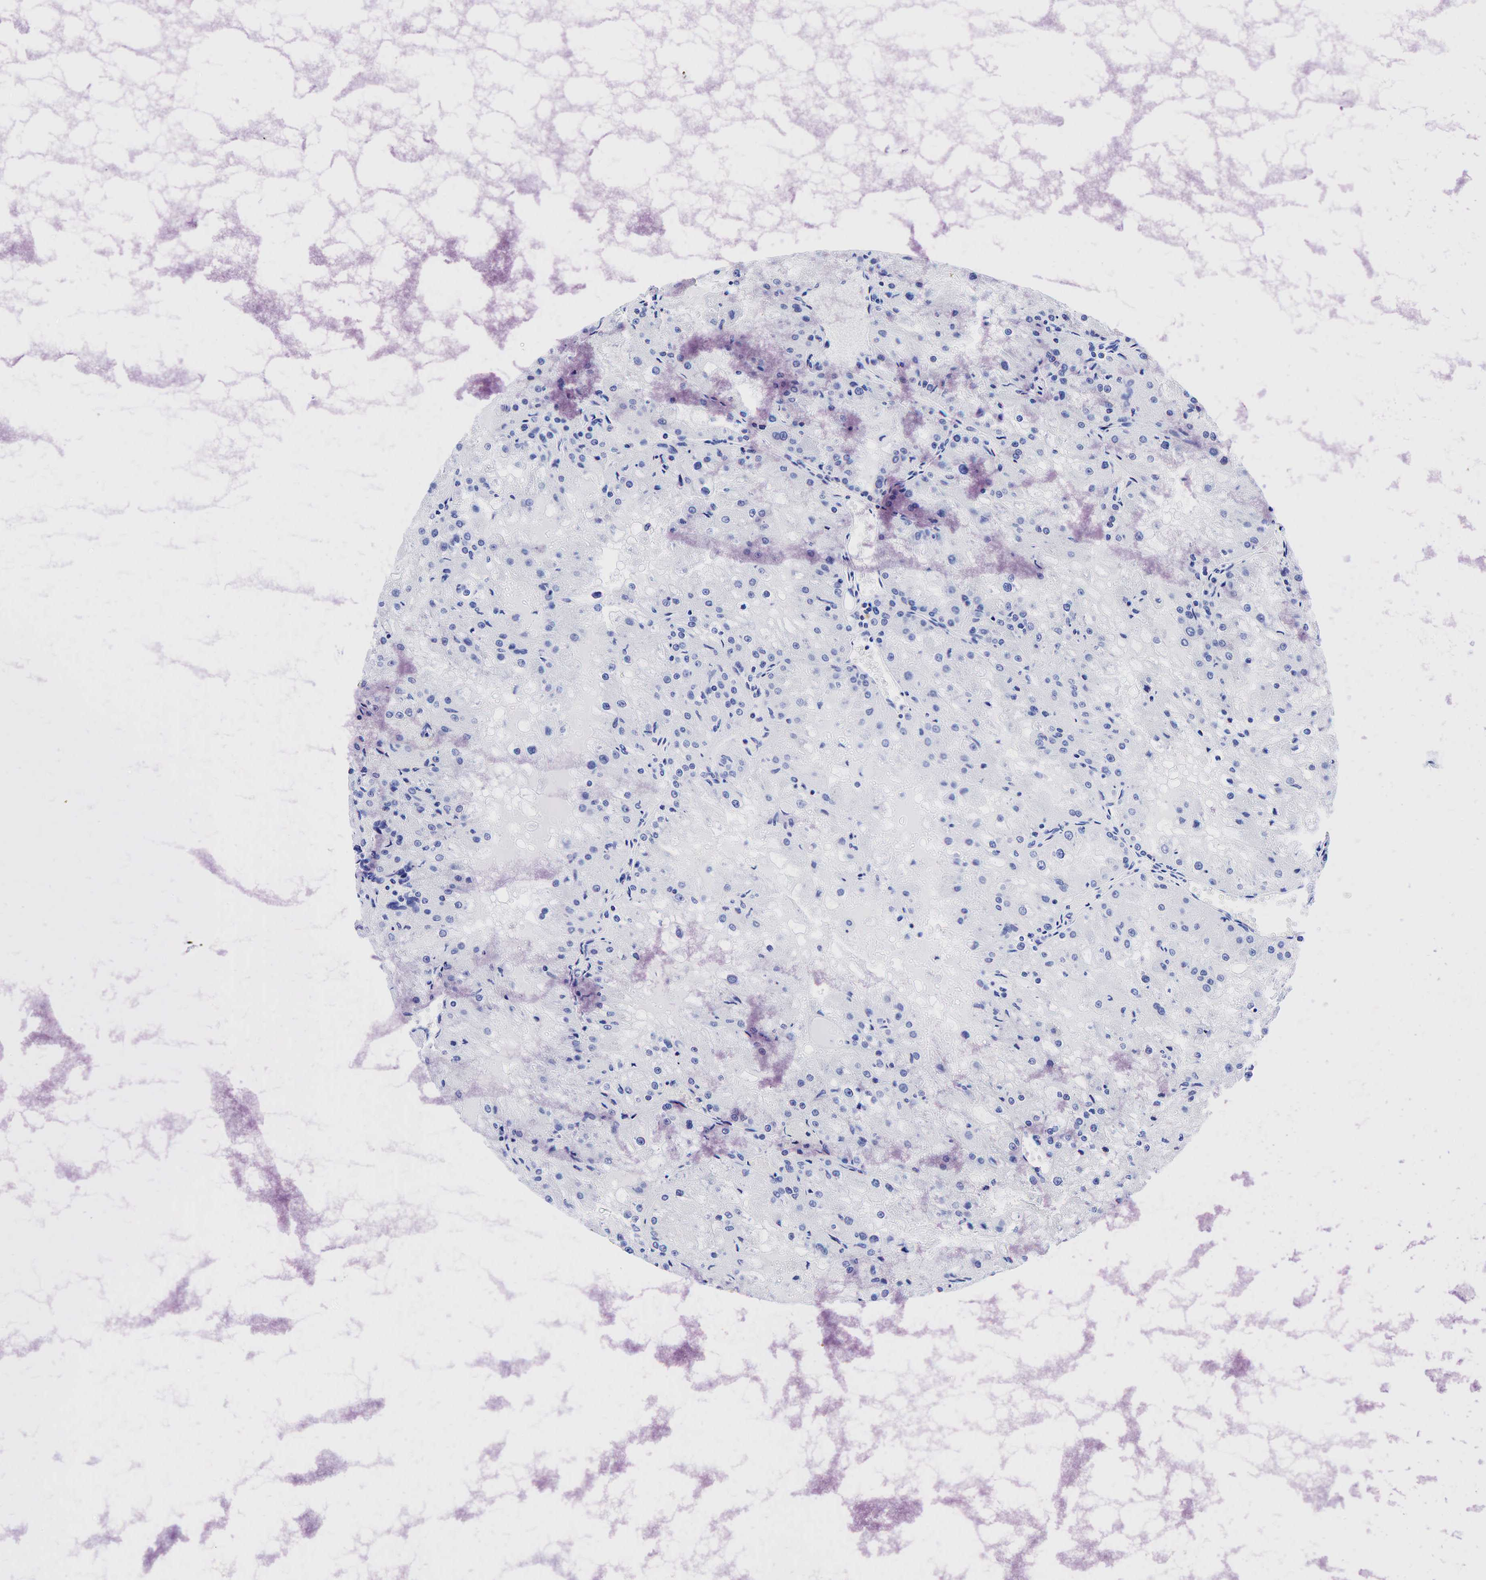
{"staining": {"intensity": "negative", "quantity": "none", "location": "none"}, "tissue": "renal cancer", "cell_type": "Tumor cells", "image_type": "cancer", "snomed": [{"axis": "morphology", "description": "Adenocarcinoma, NOS"}, {"axis": "topography", "description": "Kidney"}], "caption": "This is an immunohistochemistry (IHC) histopathology image of human adenocarcinoma (renal). There is no expression in tumor cells.", "gene": "KRT19", "patient": {"sex": "female", "age": 74}}